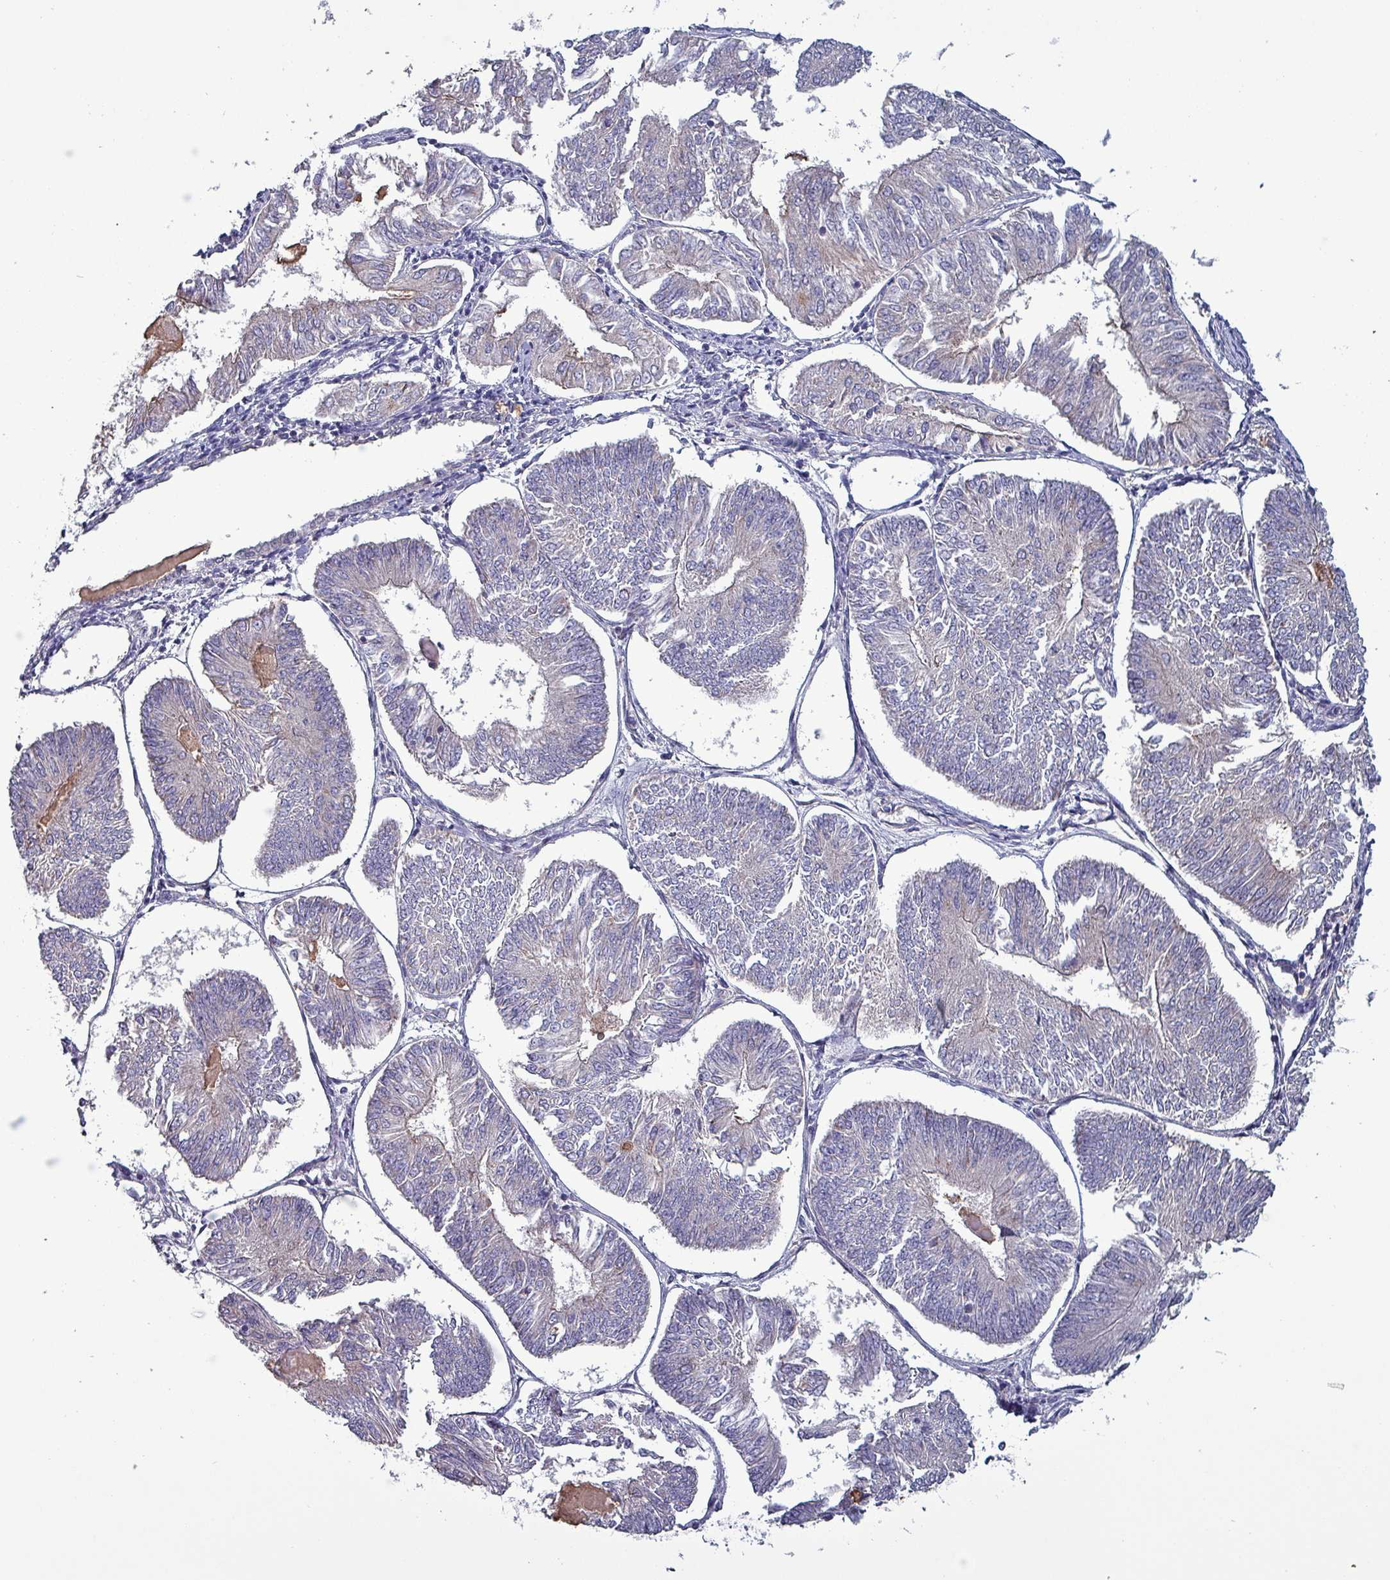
{"staining": {"intensity": "weak", "quantity": "<25%", "location": "cytoplasmic/membranous"}, "tissue": "endometrial cancer", "cell_type": "Tumor cells", "image_type": "cancer", "snomed": [{"axis": "morphology", "description": "Adenocarcinoma, NOS"}, {"axis": "topography", "description": "Endometrium"}], "caption": "Image shows no significant protein staining in tumor cells of endometrial adenocarcinoma.", "gene": "ZNF322", "patient": {"sex": "female", "age": 58}}